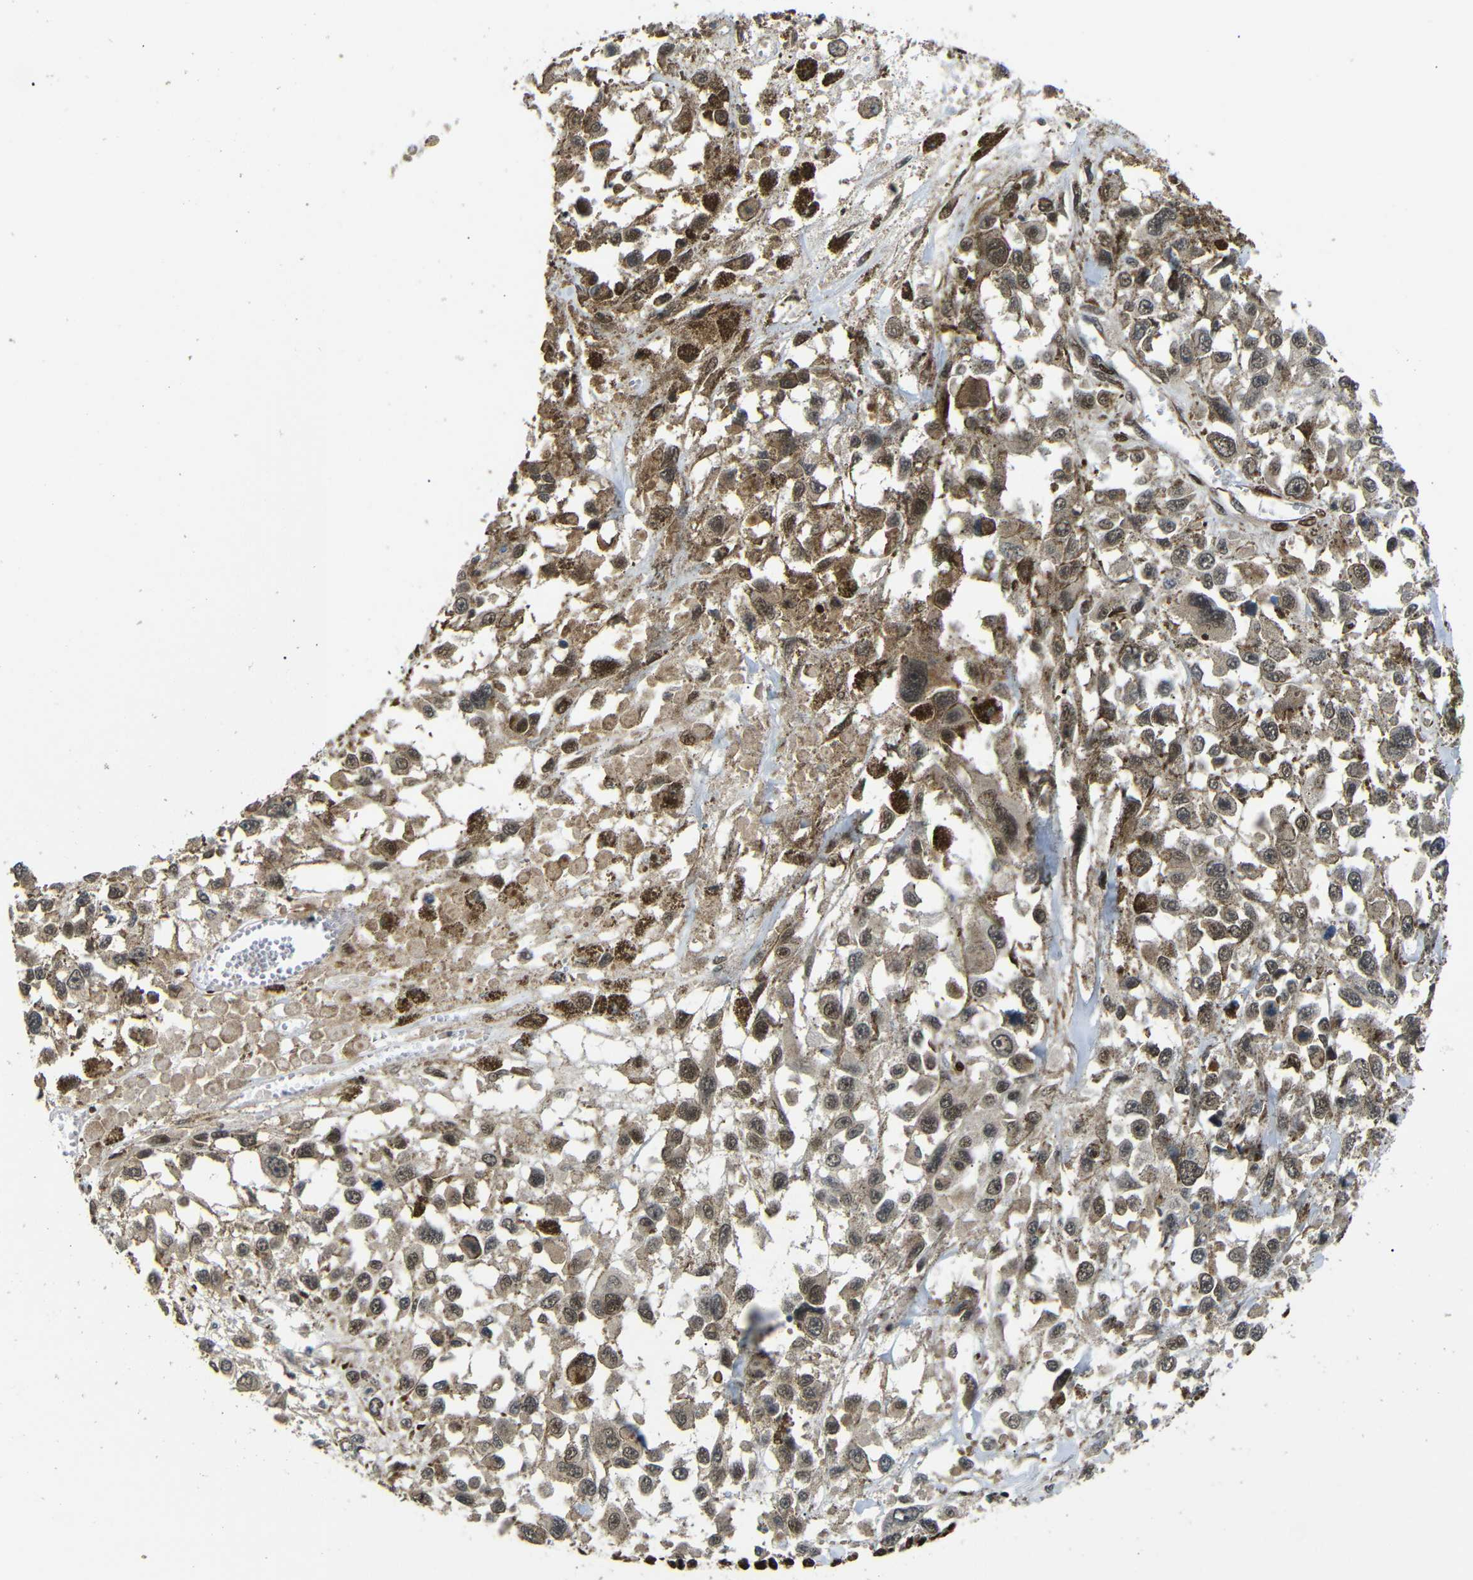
{"staining": {"intensity": "moderate", "quantity": ">75%", "location": "cytoplasmic/membranous,nuclear"}, "tissue": "melanoma", "cell_type": "Tumor cells", "image_type": "cancer", "snomed": [{"axis": "morphology", "description": "Malignant melanoma, Metastatic site"}, {"axis": "topography", "description": "Lymph node"}], "caption": "Immunohistochemical staining of malignant melanoma (metastatic site) displays medium levels of moderate cytoplasmic/membranous and nuclear expression in about >75% of tumor cells. (DAB = brown stain, brightfield microscopy at high magnification).", "gene": "TBX2", "patient": {"sex": "male", "age": 59}}